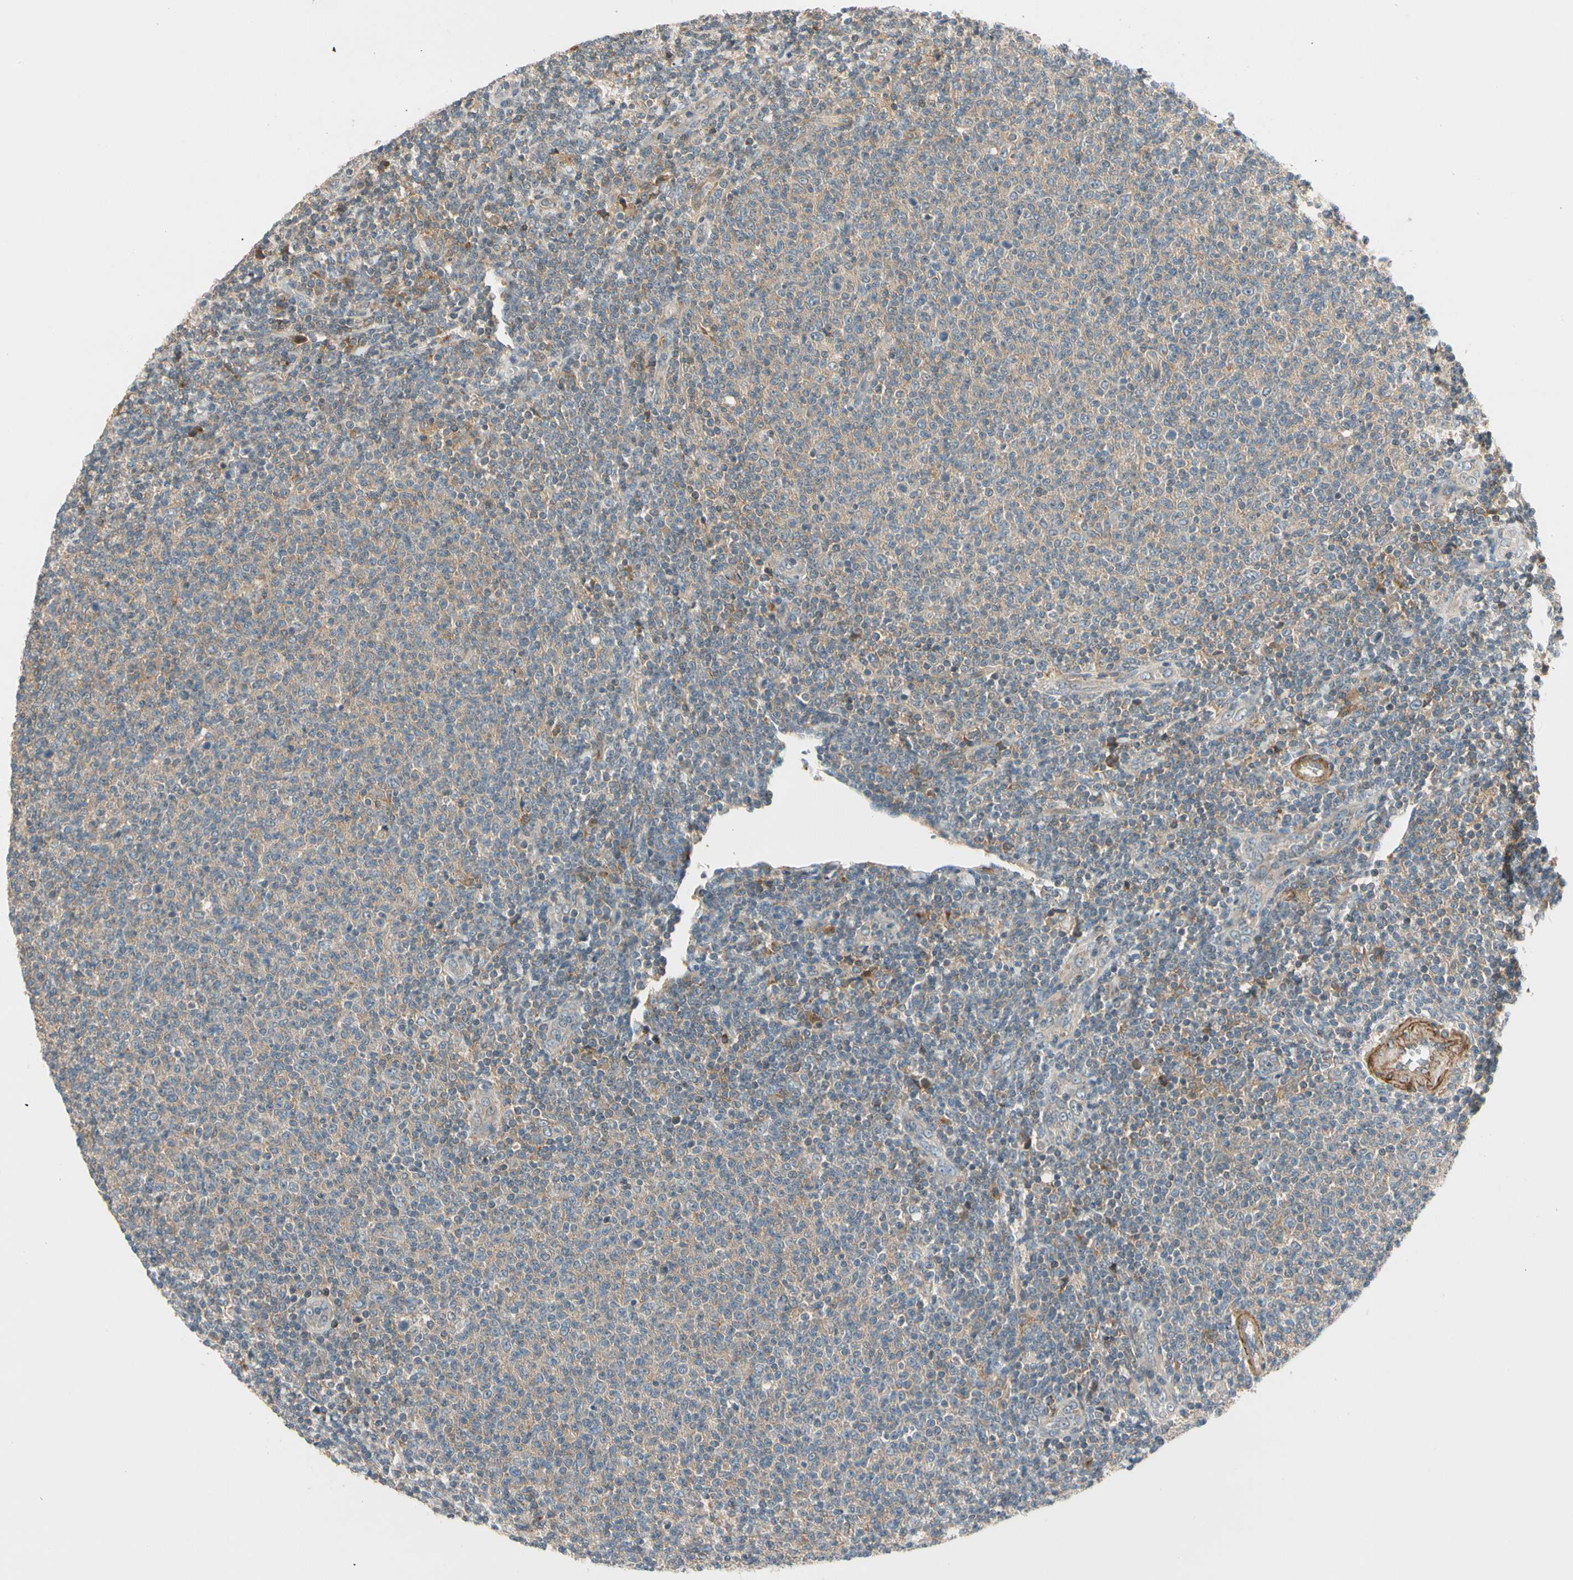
{"staining": {"intensity": "weak", "quantity": "25%-75%", "location": "cytoplasmic/membranous"}, "tissue": "lymphoma", "cell_type": "Tumor cells", "image_type": "cancer", "snomed": [{"axis": "morphology", "description": "Malignant lymphoma, non-Hodgkin's type, Low grade"}, {"axis": "topography", "description": "Lymph node"}], "caption": "A micrograph showing weak cytoplasmic/membranous expression in approximately 25%-75% of tumor cells in lymphoma, as visualized by brown immunohistochemical staining.", "gene": "MST1R", "patient": {"sex": "male", "age": 66}}